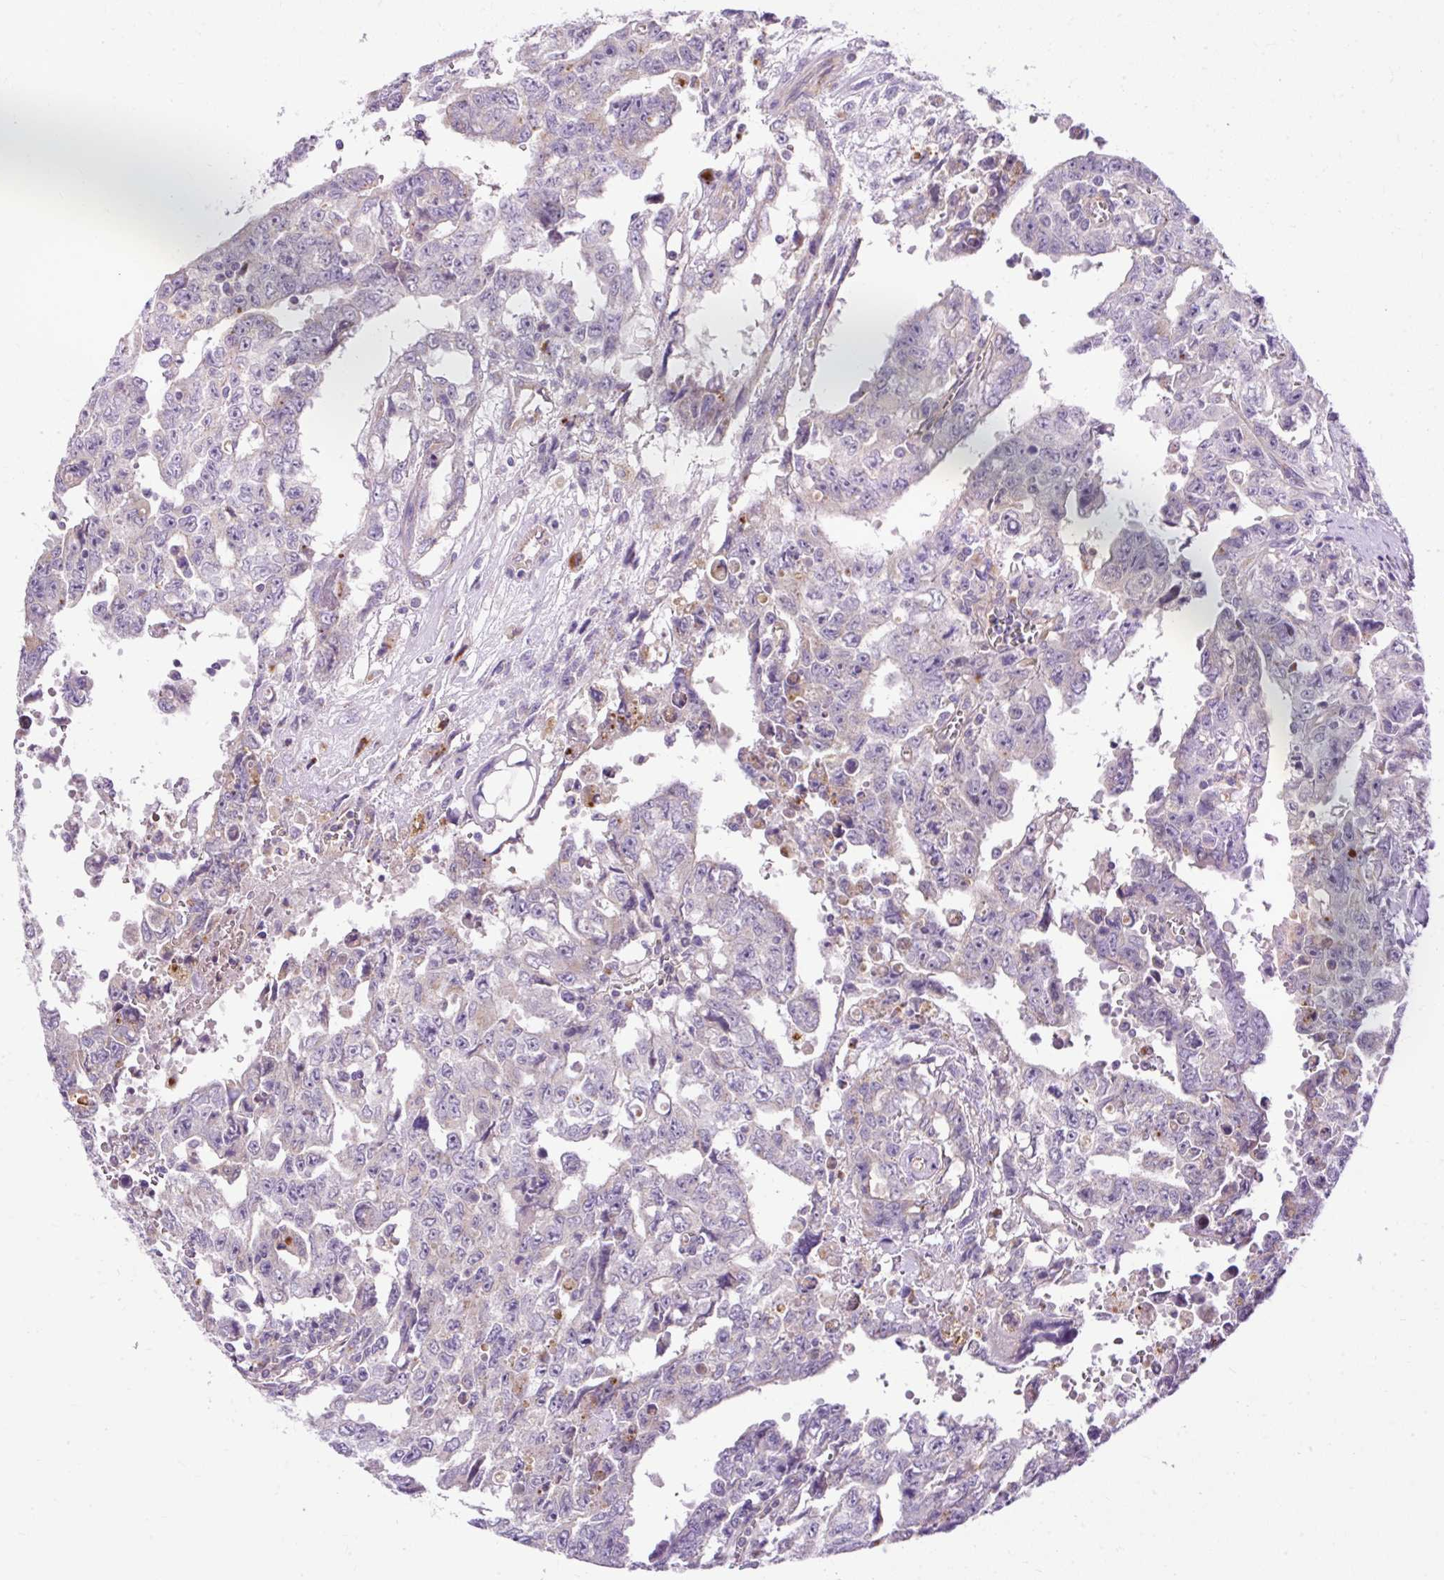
{"staining": {"intensity": "negative", "quantity": "none", "location": "none"}, "tissue": "testis cancer", "cell_type": "Tumor cells", "image_type": "cancer", "snomed": [{"axis": "morphology", "description": "Carcinoma, Embryonal, NOS"}, {"axis": "topography", "description": "Testis"}], "caption": "Tumor cells show no significant protein staining in testis cancer.", "gene": "HEXB", "patient": {"sex": "male", "age": 24}}